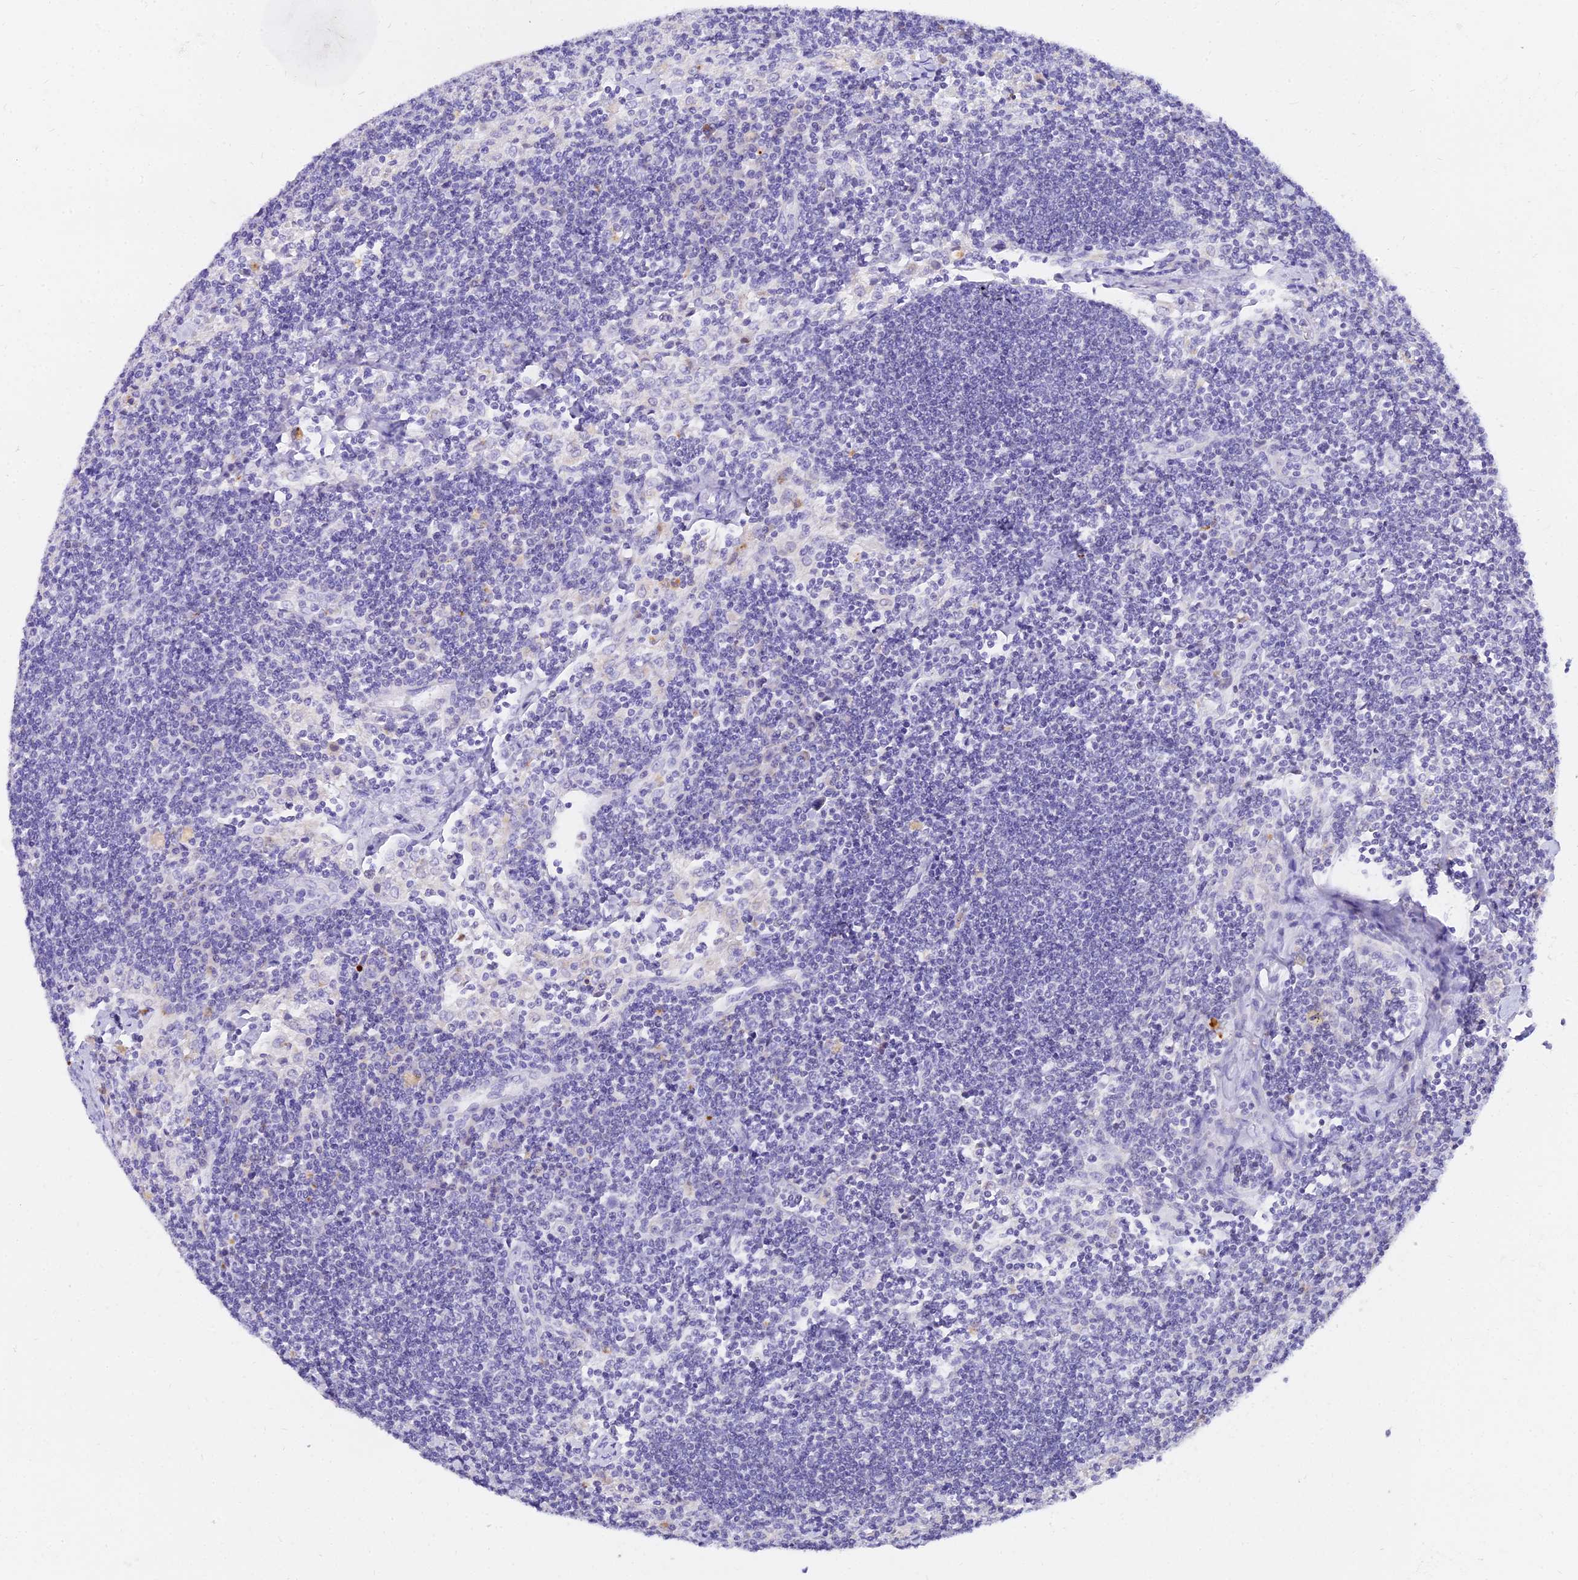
{"staining": {"intensity": "negative", "quantity": "none", "location": "none"}, "tissue": "lymph node", "cell_type": "Non-germinal center cells", "image_type": "normal", "snomed": [{"axis": "morphology", "description": "Normal tissue, NOS"}, {"axis": "topography", "description": "Lymph node"}], "caption": "This is an immunohistochemistry photomicrograph of benign lymph node. There is no positivity in non-germinal center cells.", "gene": "VWC2L", "patient": {"sex": "male", "age": 24}}